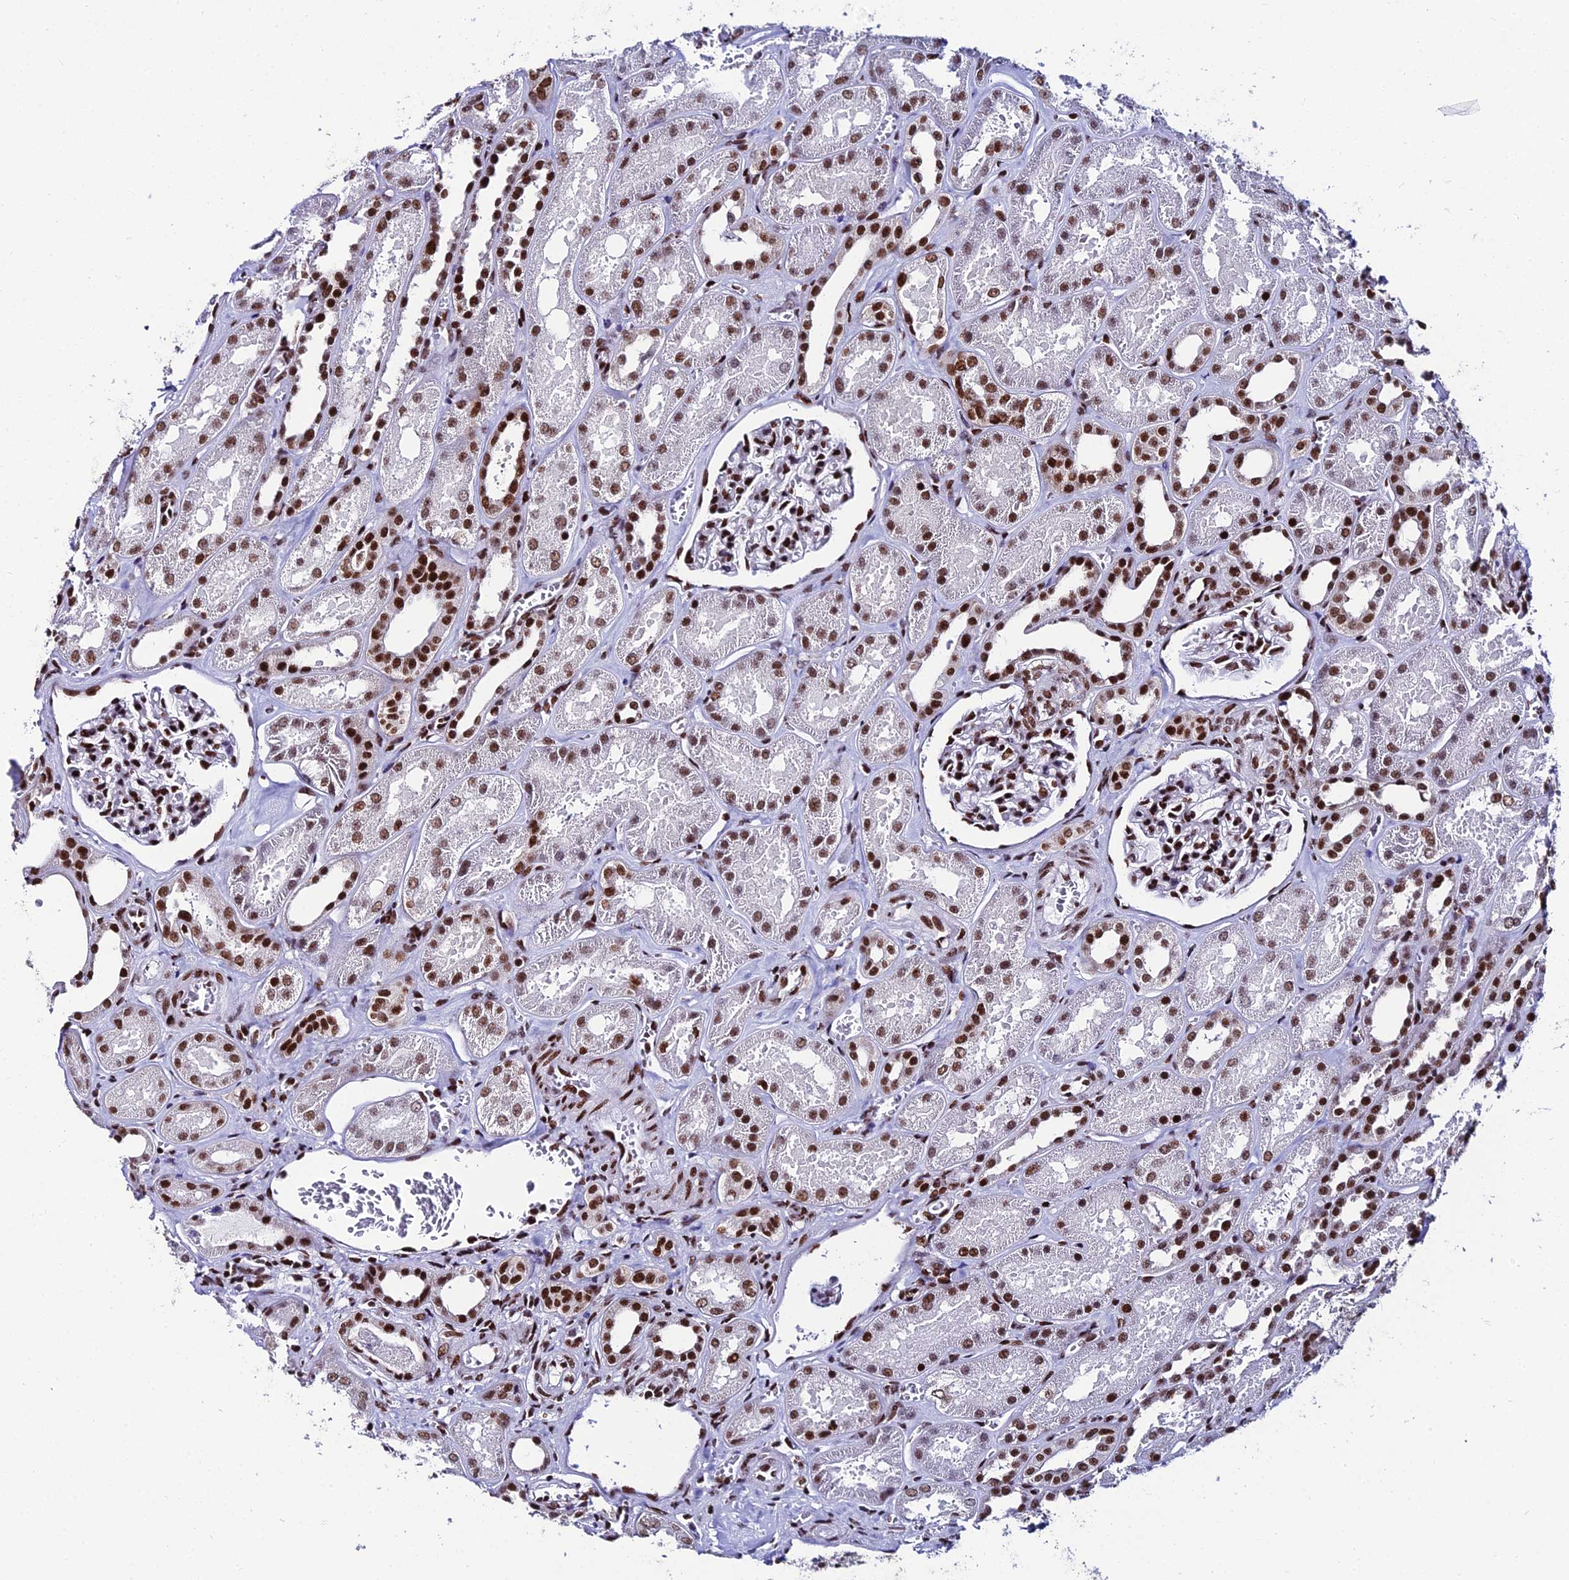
{"staining": {"intensity": "strong", "quantity": ">75%", "location": "nuclear"}, "tissue": "kidney", "cell_type": "Cells in glomeruli", "image_type": "normal", "snomed": [{"axis": "morphology", "description": "Normal tissue, NOS"}, {"axis": "morphology", "description": "Adenocarcinoma, NOS"}, {"axis": "topography", "description": "Kidney"}], "caption": "Immunohistochemistry (IHC) of normal human kidney displays high levels of strong nuclear expression in about >75% of cells in glomeruli.", "gene": "HNRNPH1", "patient": {"sex": "female", "age": 68}}